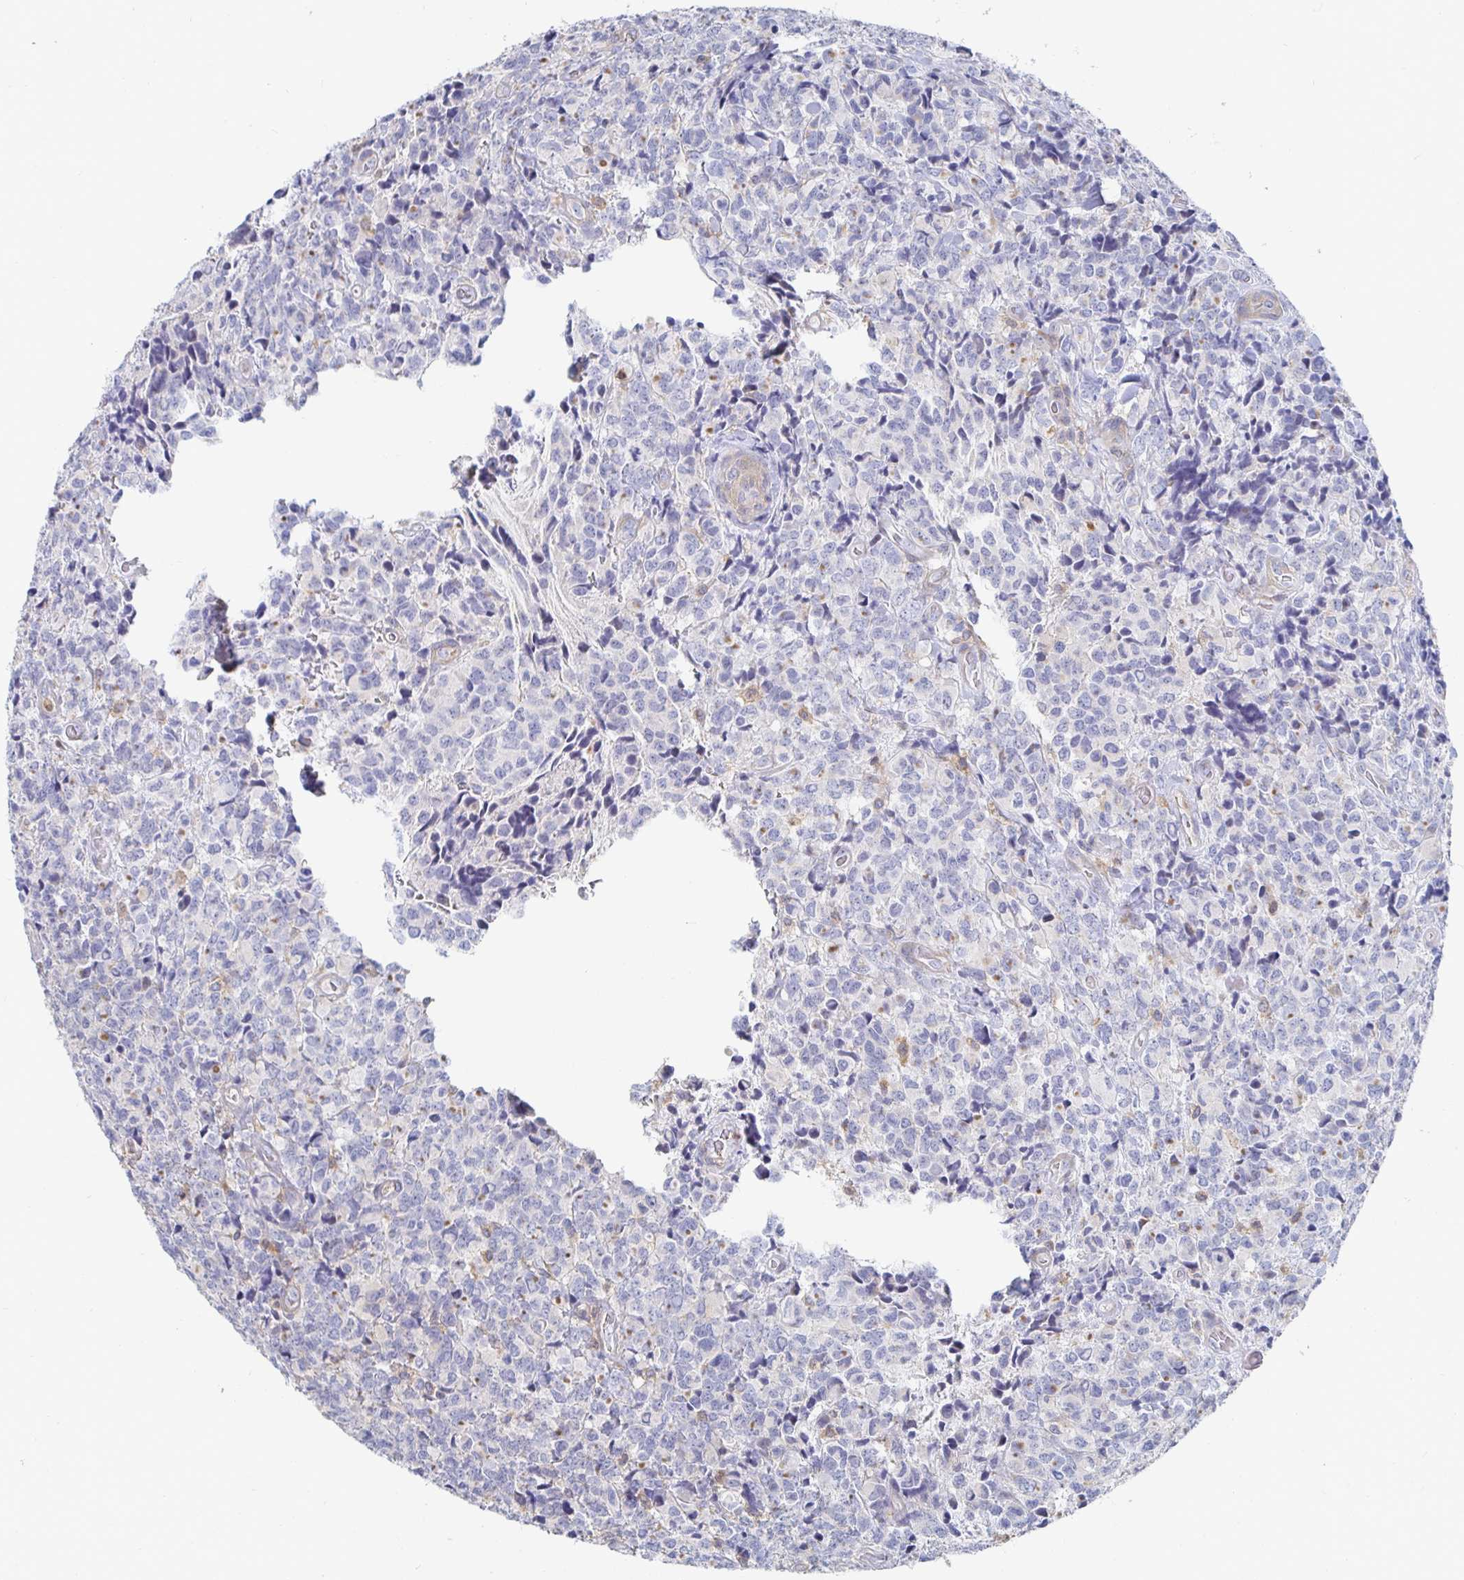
{"staining": {"intensity": "negative", "quantity": "none", "location": "none"}, "tissue": "glioma", "cell_type": "Tumor cells", "image_type": "cancer", "snomed": [{"axis": "morphology", "description": "Glioma, malignant, High grade"}, {"axis": "topography", "description": "Brain"}], "caption": "Immunohistochemistry histopathology image of glioma stained for a protein (brown), which displays no expression in tumor cells. (Immunohistochemistry, brightfield microscopy, high magnification).", "gene": "PIK3CD", "patient": {"sex": "male", "age": 39}}